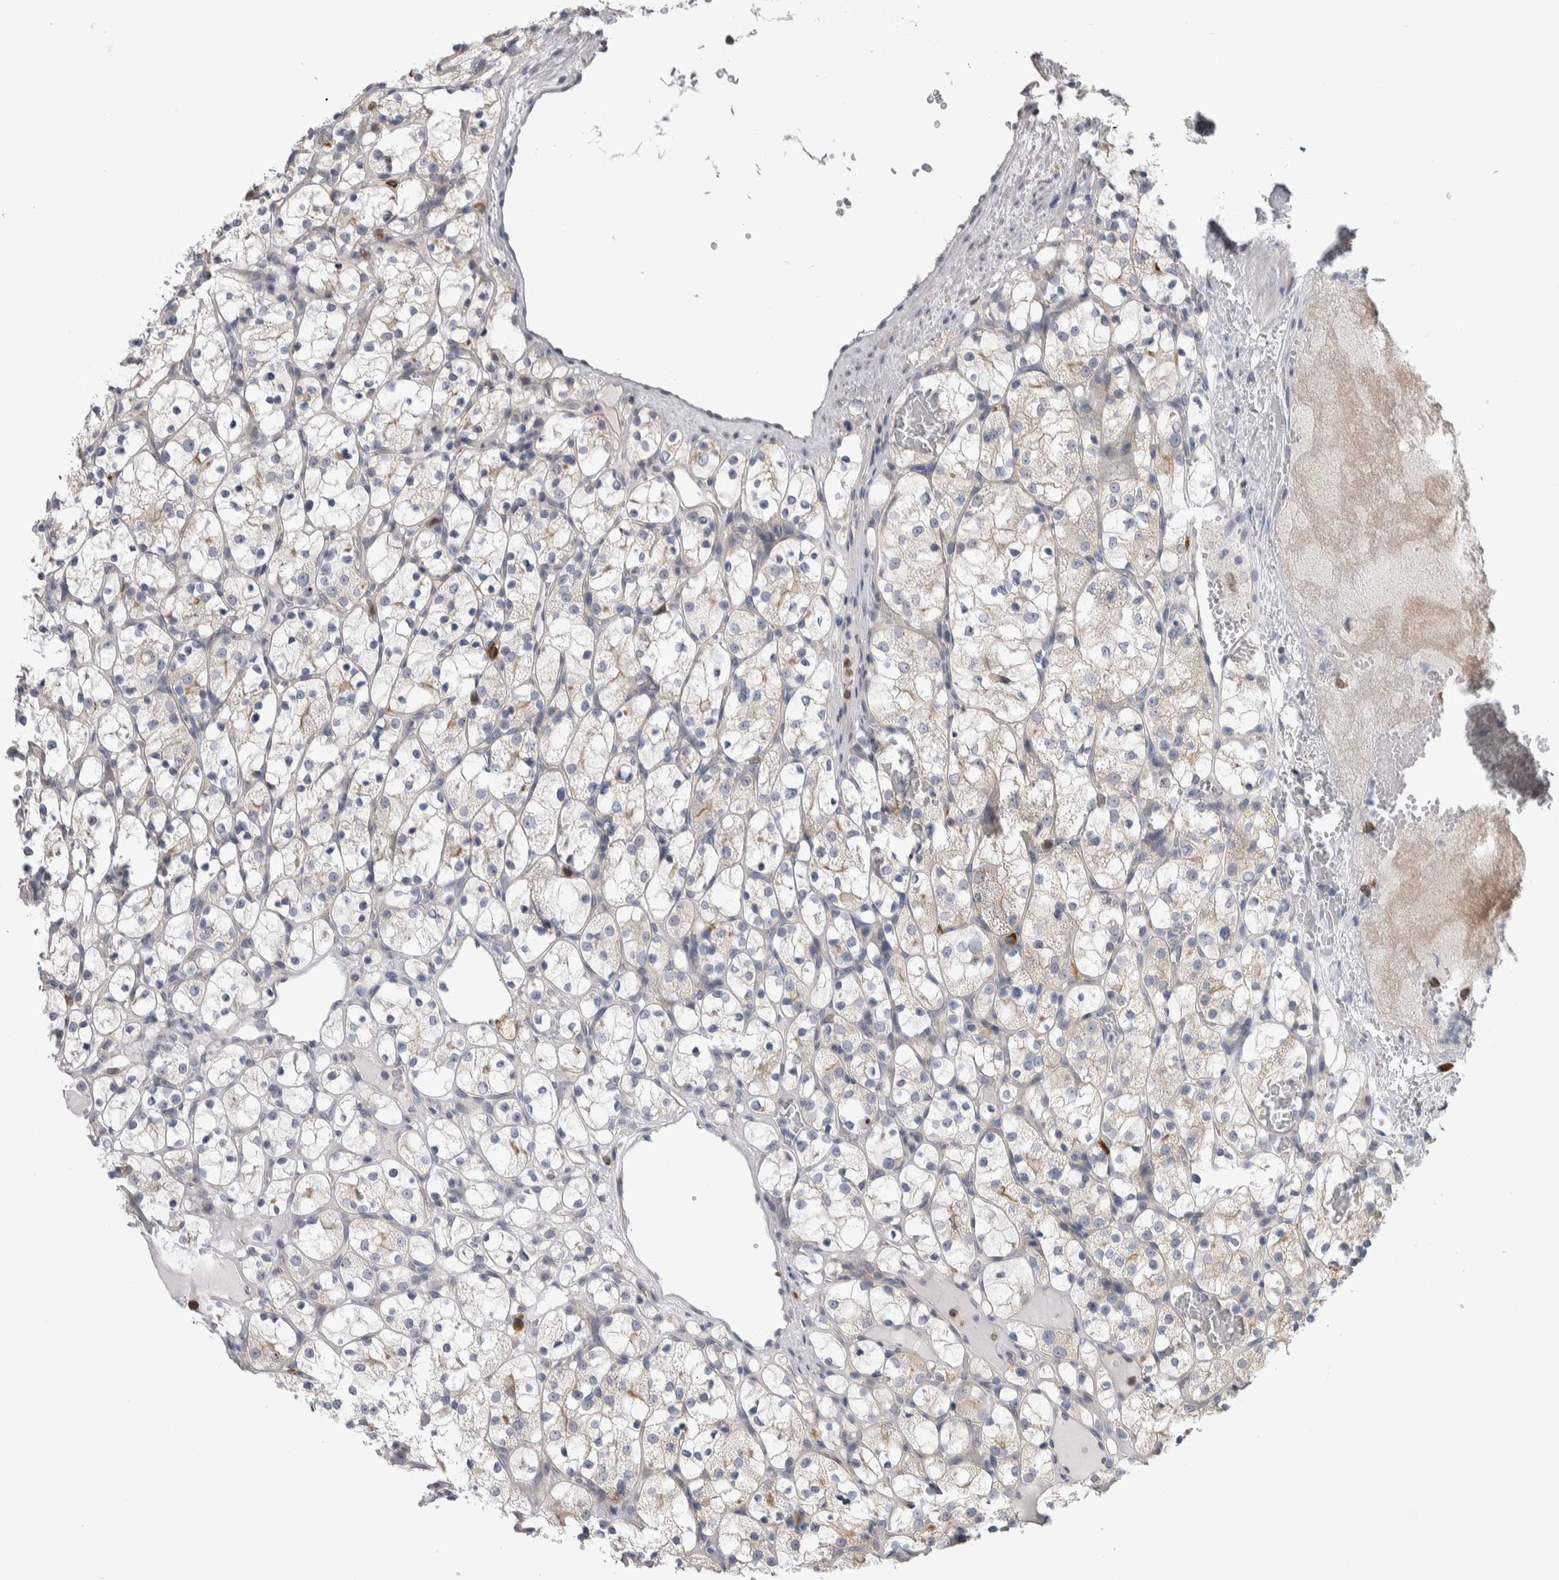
{"staining": {"intensity": "negative", "quantity": "none", "location": "none"}, "tissue": "renal cancer", "cell_type": "Tumor cells", "image_type": "cancer", "snomed": [{"axis": "morphology", "description": "Adenocarcinoma, NOS"}, {"axis": "topography", "description": "Kidney"}], "caption": "This is an IHC image of human adenocarcinoma (renal). There is no staining in tumor cells.", "gene": "IBTK", "patient": {"sex": "female", "age": 69}}